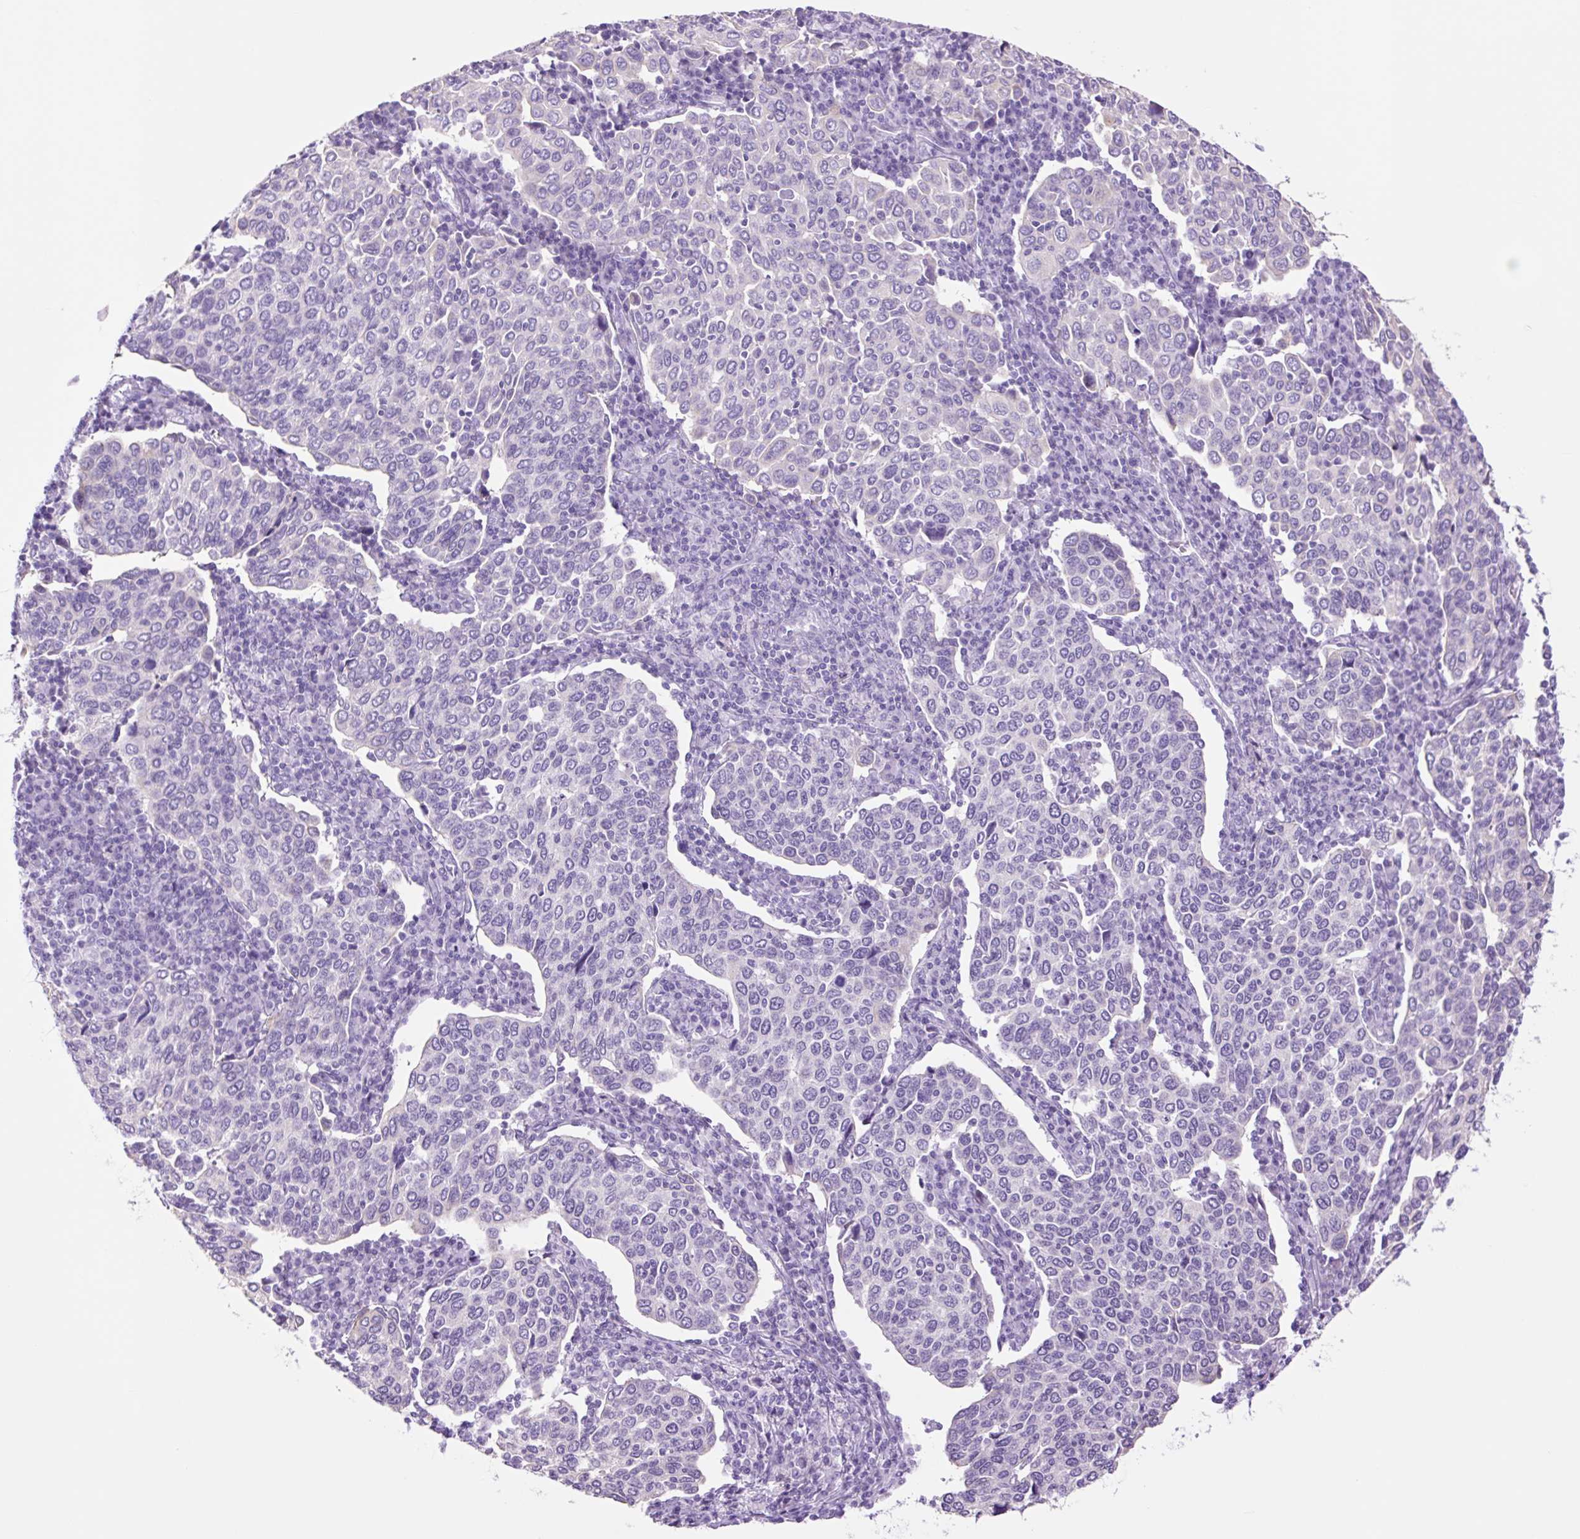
{"staining": {"intensity": "negative", "quantity": "none", "location": "none"}, "tissue": "cervical cancer", "cell_type": "Tumor cells", "image_type": "cancer", "snomed": [{"axis": "morphology", "description": "Squamous cell carcinoma, NOS"}, {"axis": "topography", "description": "Cervix"}], "caption": "Histopathology image shows no significant protein expression in tumor cells of cervical cancer.", "gene": "TFF2", "patient": {"sex": "female", "age": 40}}